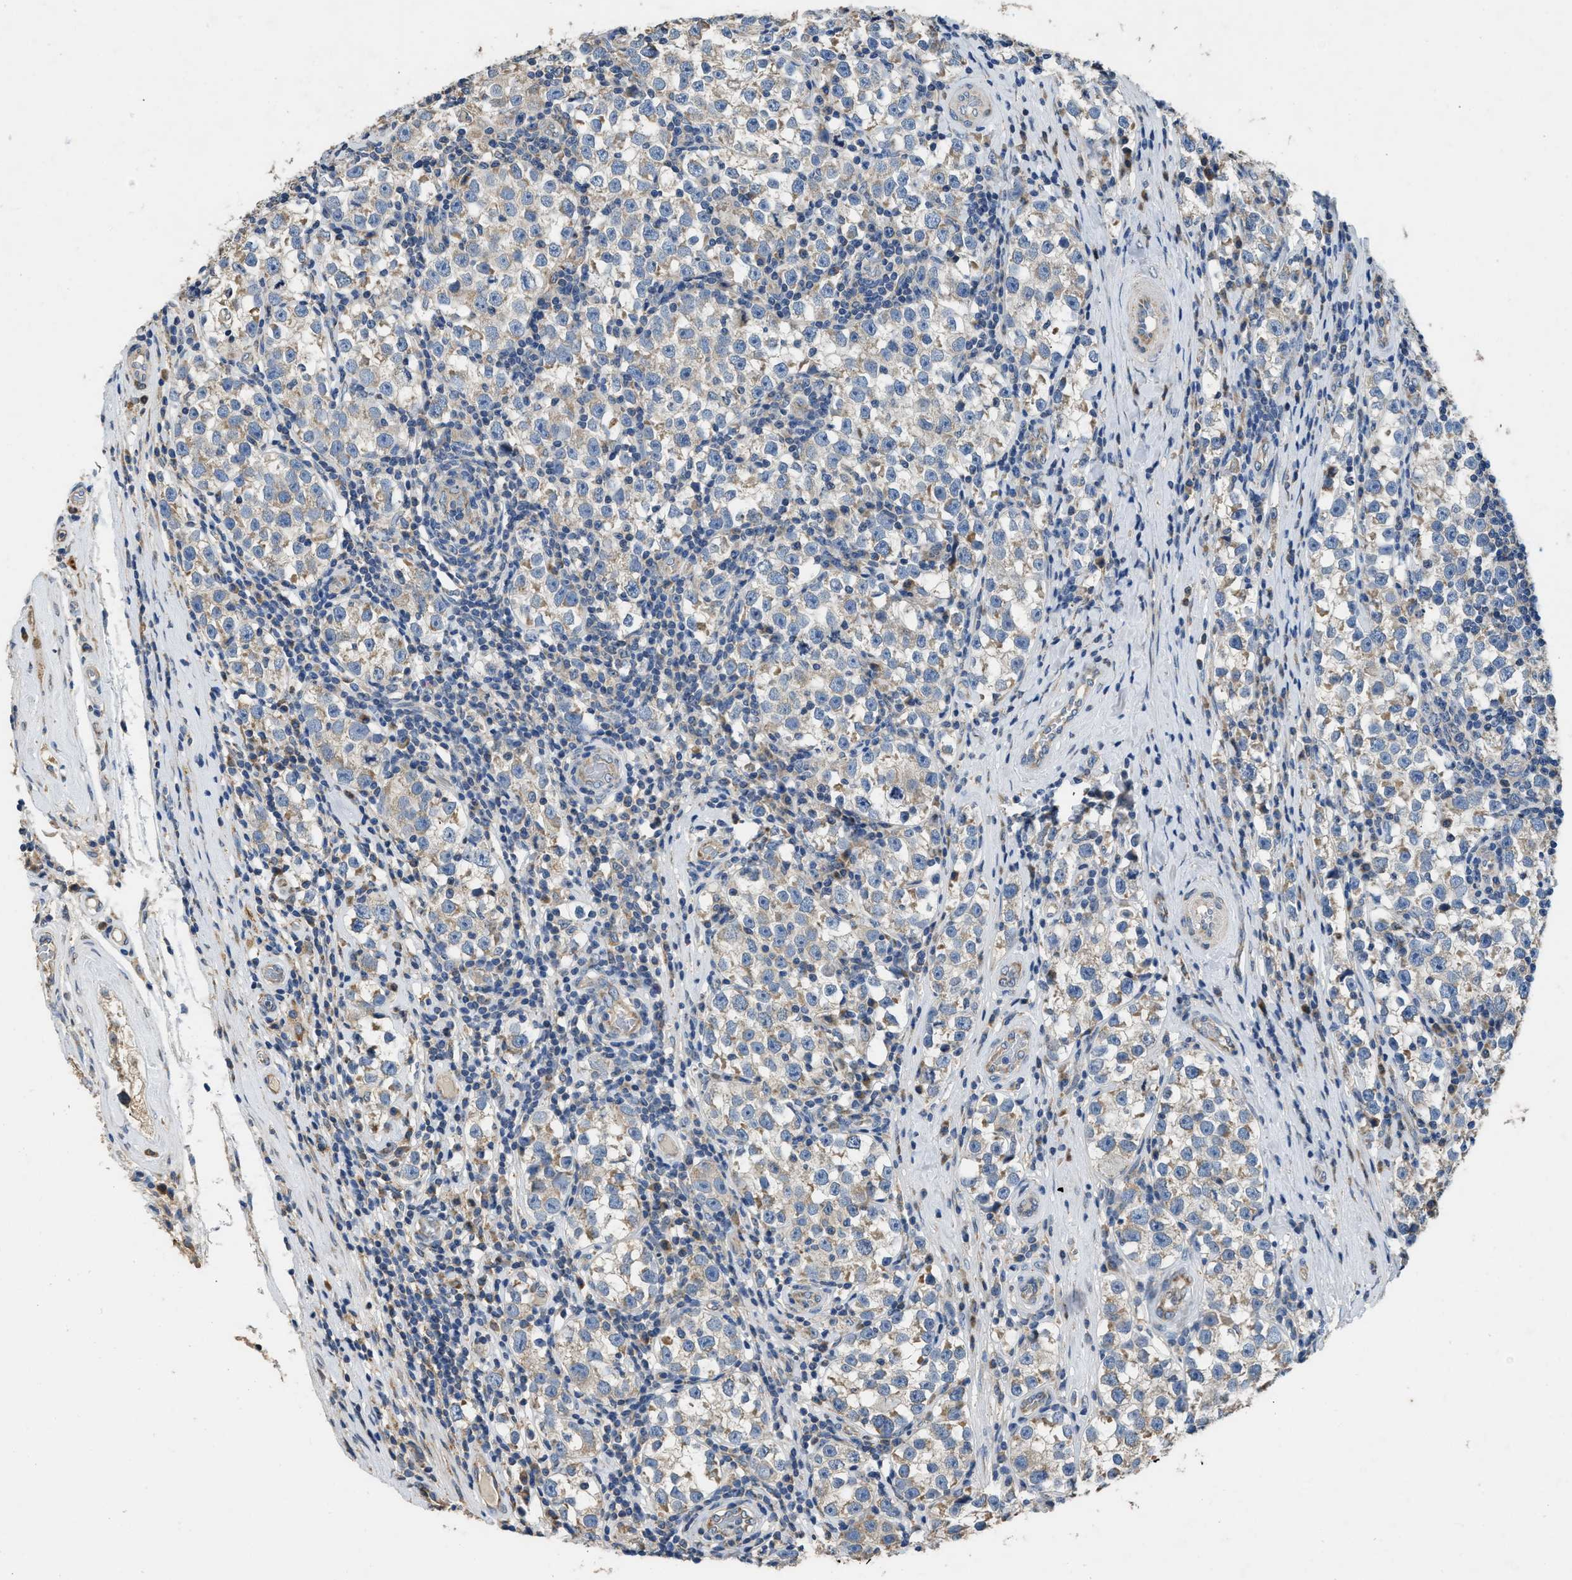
{"staining": {"intensity": "weak", "quantity": "<25%", "location": "cytoplasmic/membranous"}, "tissue": "testis cancer", "cell_type": "Tumor cells", "image_type": "cancer", "snomed": [{"axis": "morphology", "description": "Normal tissue, NOS"}, {"axis": "morphology", "description": "Seminoma, NOS"}, {"axis": "topography", "description": "Testis"}], "caption": "Tumor cells are negative for protein expression in human testis cancer.", "gene": "TMEM150A", "patient": {"sex": "male", "age": 43}}